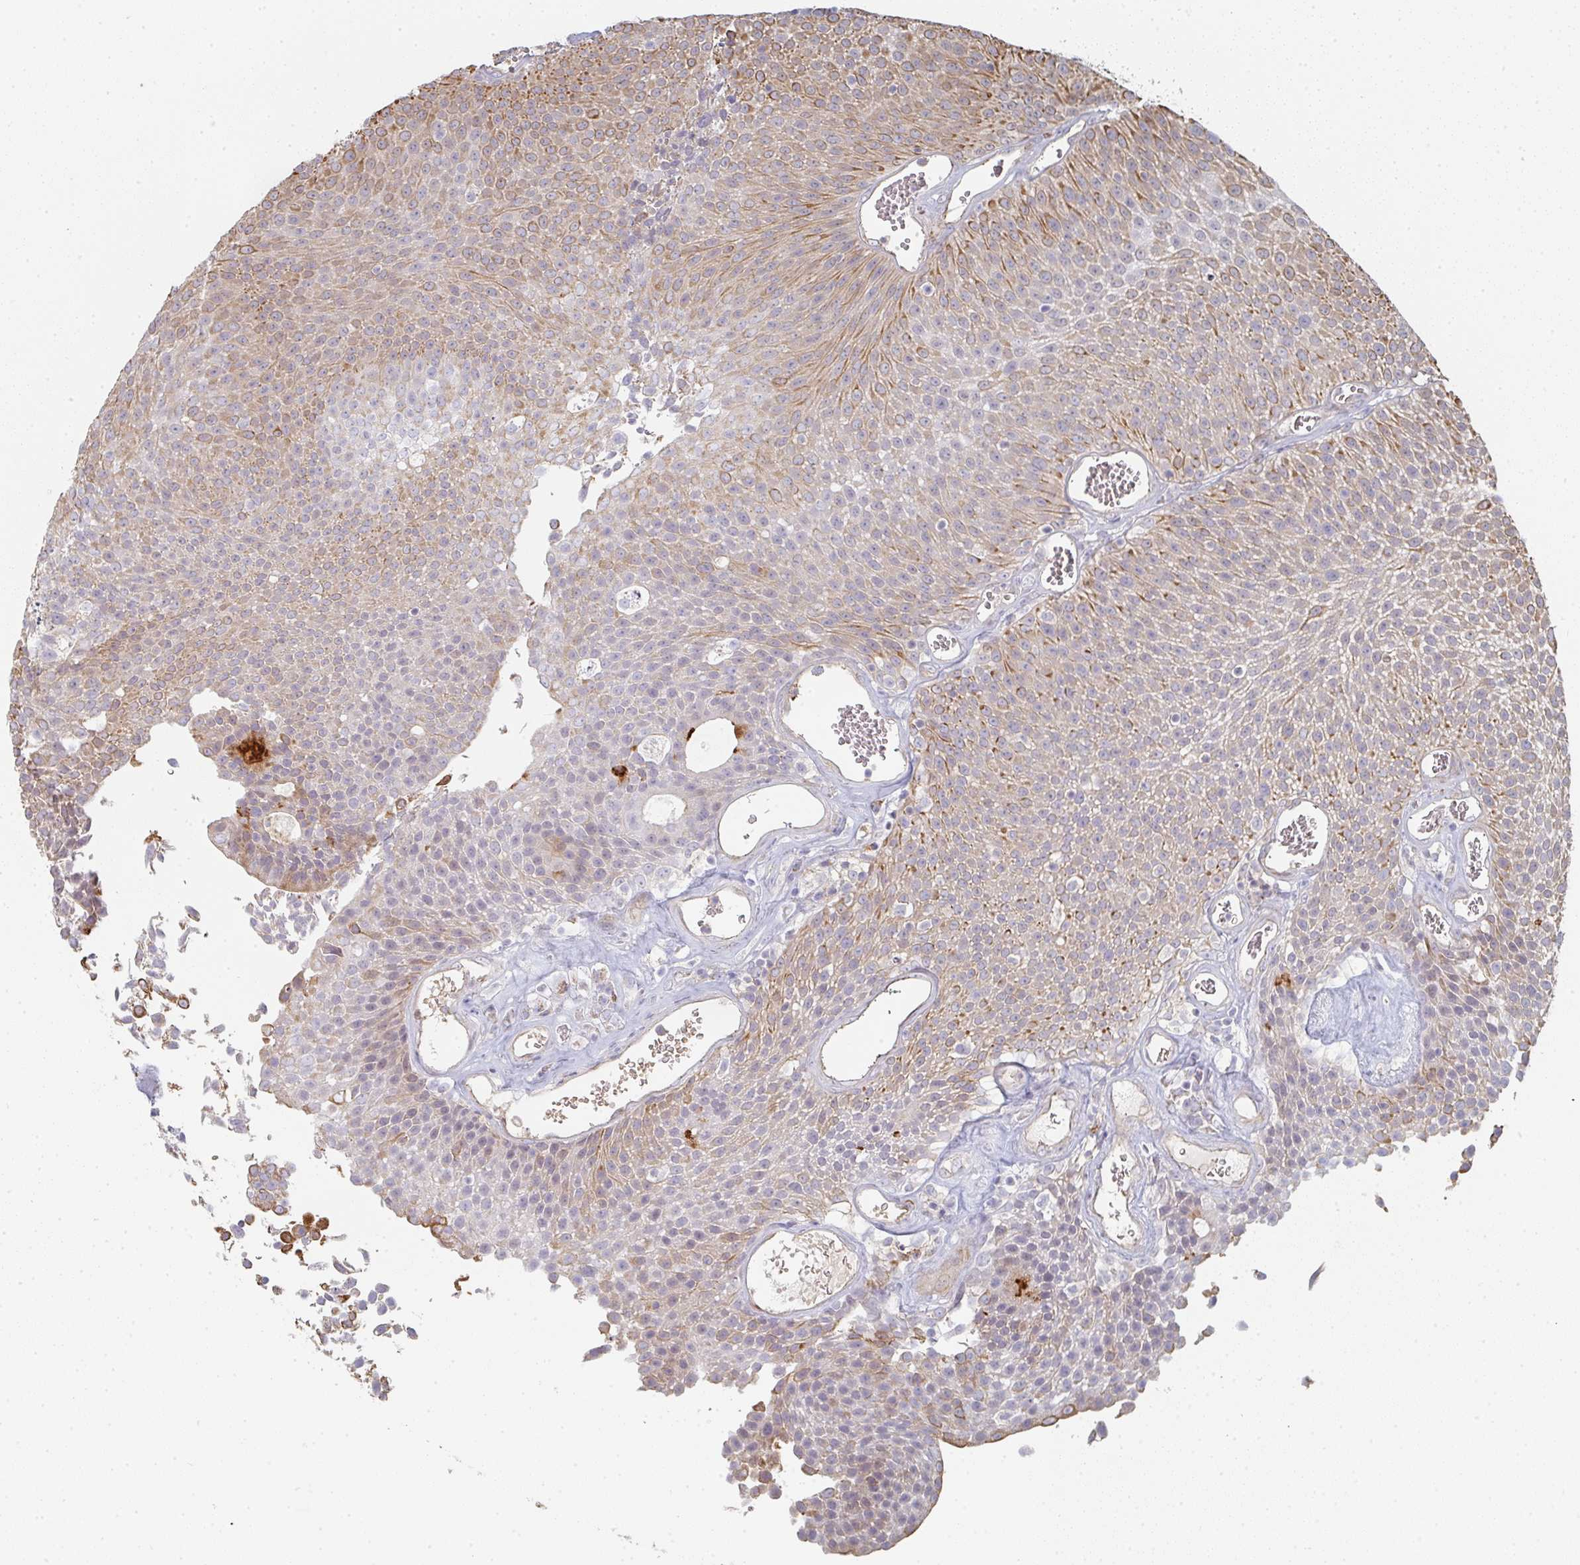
{"staining": {"intensity": "moderate", "quantity": "25%-75%", "location": "cytoplasmic/membranous"}, "tissue": "urothelial cancer", "cell_type": "Tumor cells", "image_type": "cancer", "snomed": [{"axis": "morphology", "description": "Urothelial carcinoma, Low grade"}, {"axis": "topography", "description": "Urinary bladder"}], "caption": "This is an image of immunohistochemistry staining of urothelial cancer, which shows moderate positivity in the cytoplasmic/membranous of tumor cells.", "gene": "ZNF526", "patient": {"sex": "female", "age": 79}}